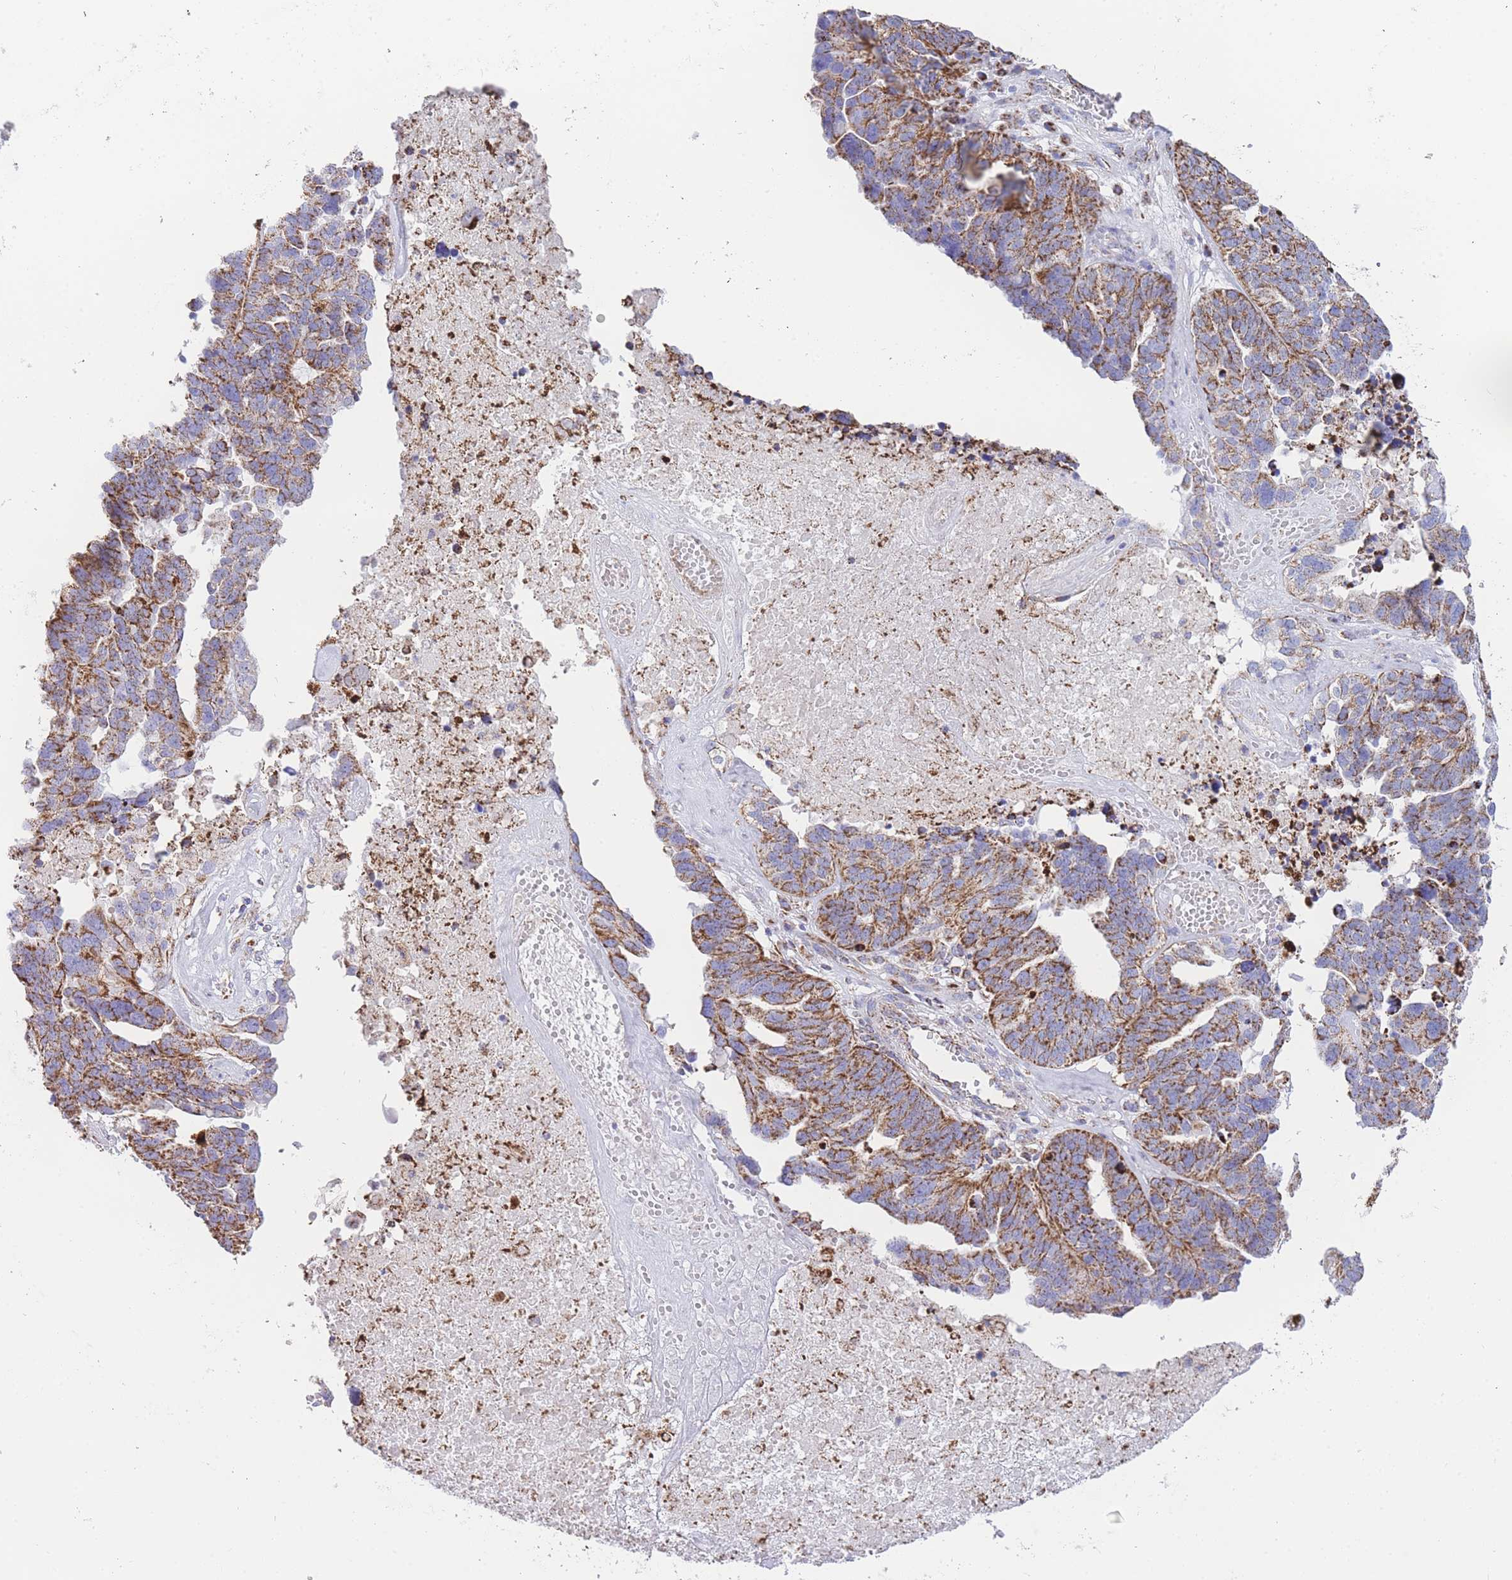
{"staining": {"intensity": "strong", "quantity": ">75%", "location": "cytoplasmic/membranous"}, "tissue": "ovarian cancer", "cell_type": "Tumor cells", "image_type": "cancer", "snomed": [{"axis": "morphology", "description": "Cystadenocarcinoma, serous, NOS"}, {"axis": "topography", "description": "Ovary"}], "caption": "Tumor cells reveal strong cytoplasmic/membranous staining in about >75% of cells in ovarian serous cystadenocarcinoma. The protein of interest is shown in brown color, while the nuclei are stained blue.", "gene": "GSTM1", "patient": {"sex": "female", "age": 59}}